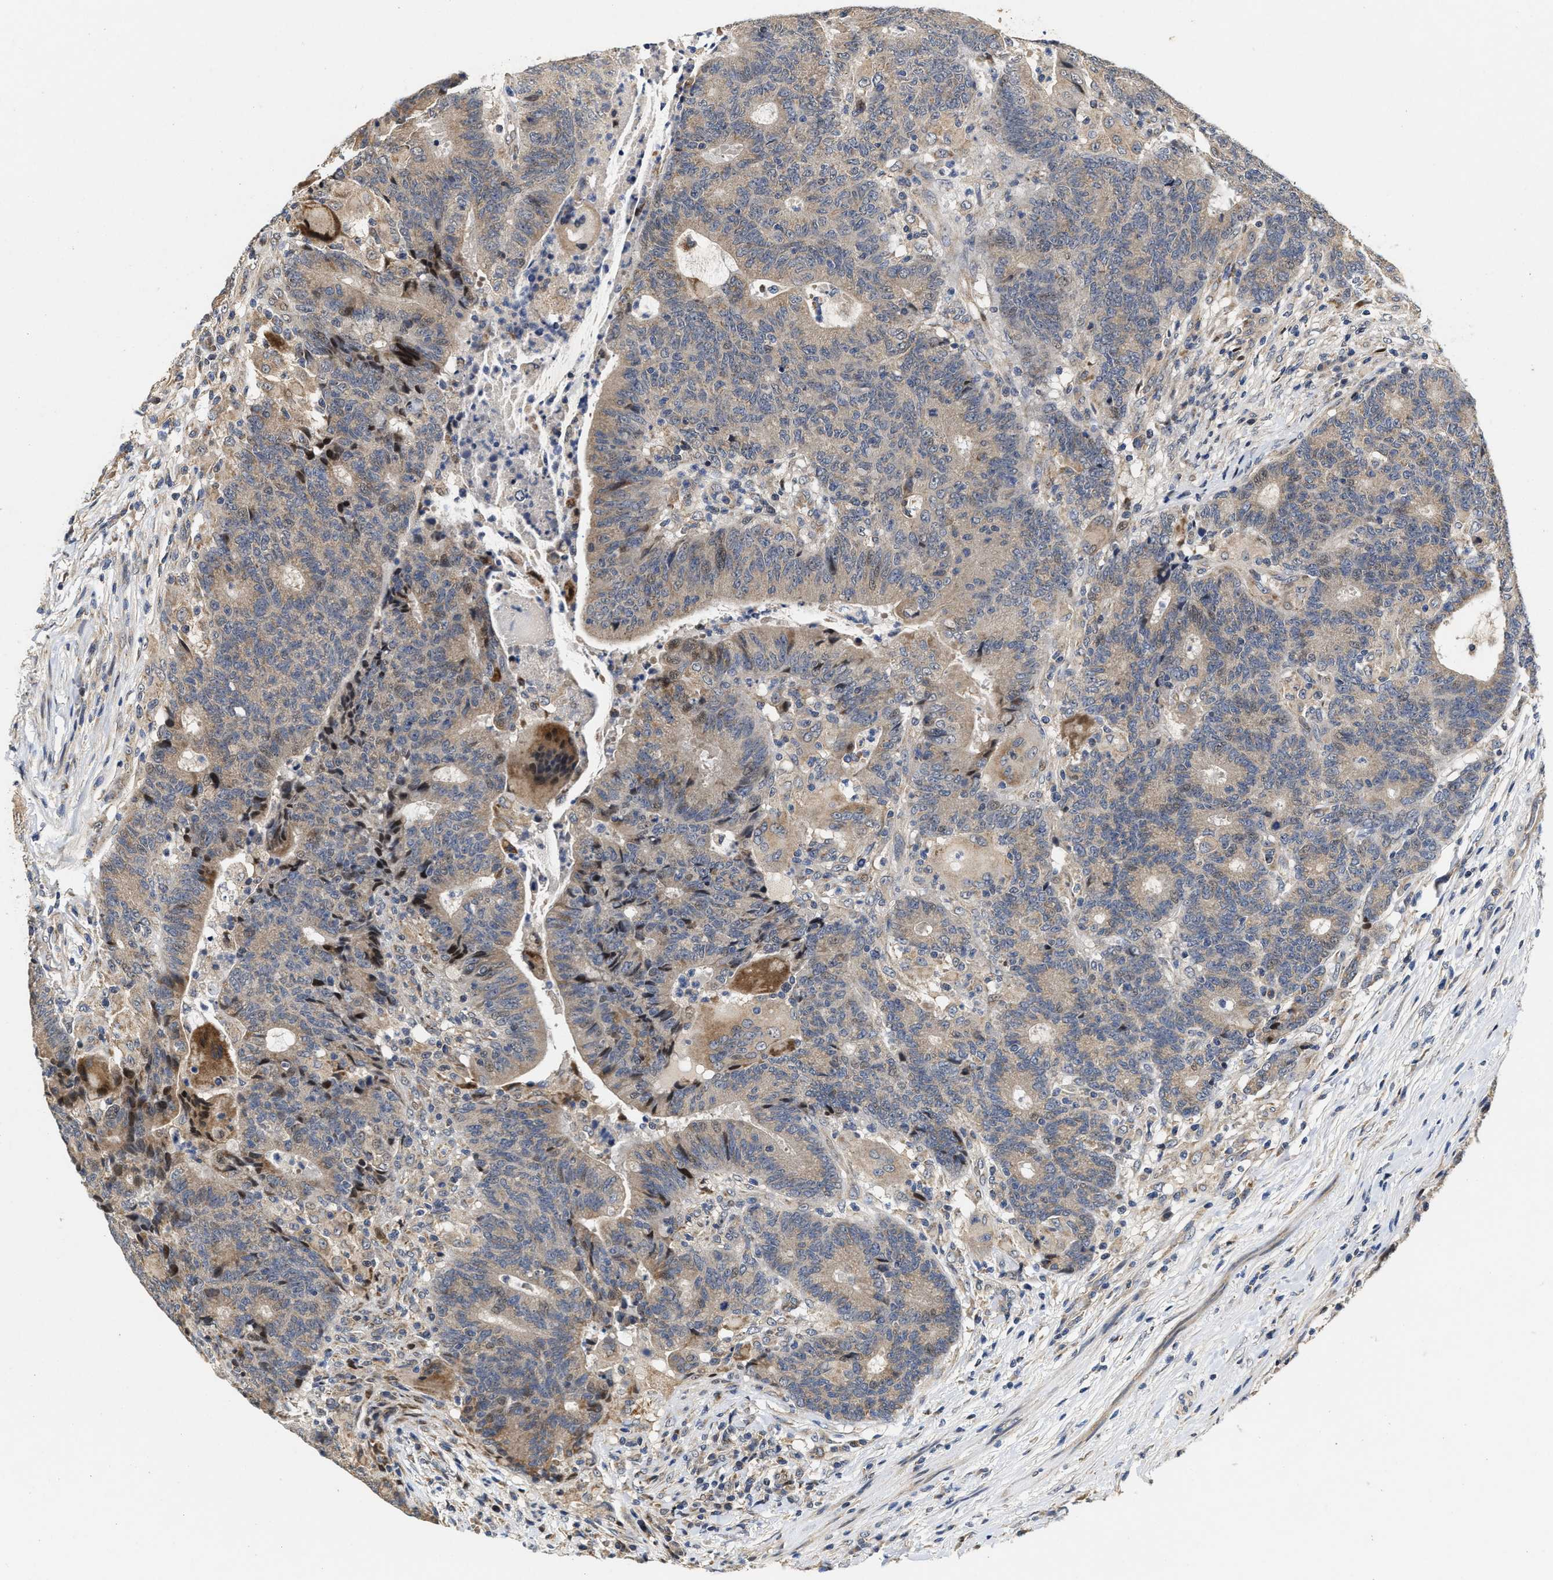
{"staining": {"intensity": "weak", "quantity": ">75%", "location": "cytoplasmic/membranous"}, "tissue": "colorectal cancer", "cell_type": "Tumor cells", "image_type": "cancer", "snomed": [{"axis": "morphology", "description": "Normal tissue, NOS"}, {"axis": "morphology", "description": "Adenocarcinoma, NOS"}, {"axis": "topography", "description": "Colon"}], "caption": "Colorectal cancer (adenocarcinoma) tissue displays weak cytoplasmic/membranous expression in about >75% of tumor cells, visualized by immunohistochemistry. Immunohistochemistry stains the protein in brown and the nuclei are stained blue.", "gene": "SCYL2", "patient": {"sex": "female", "age": 75}}